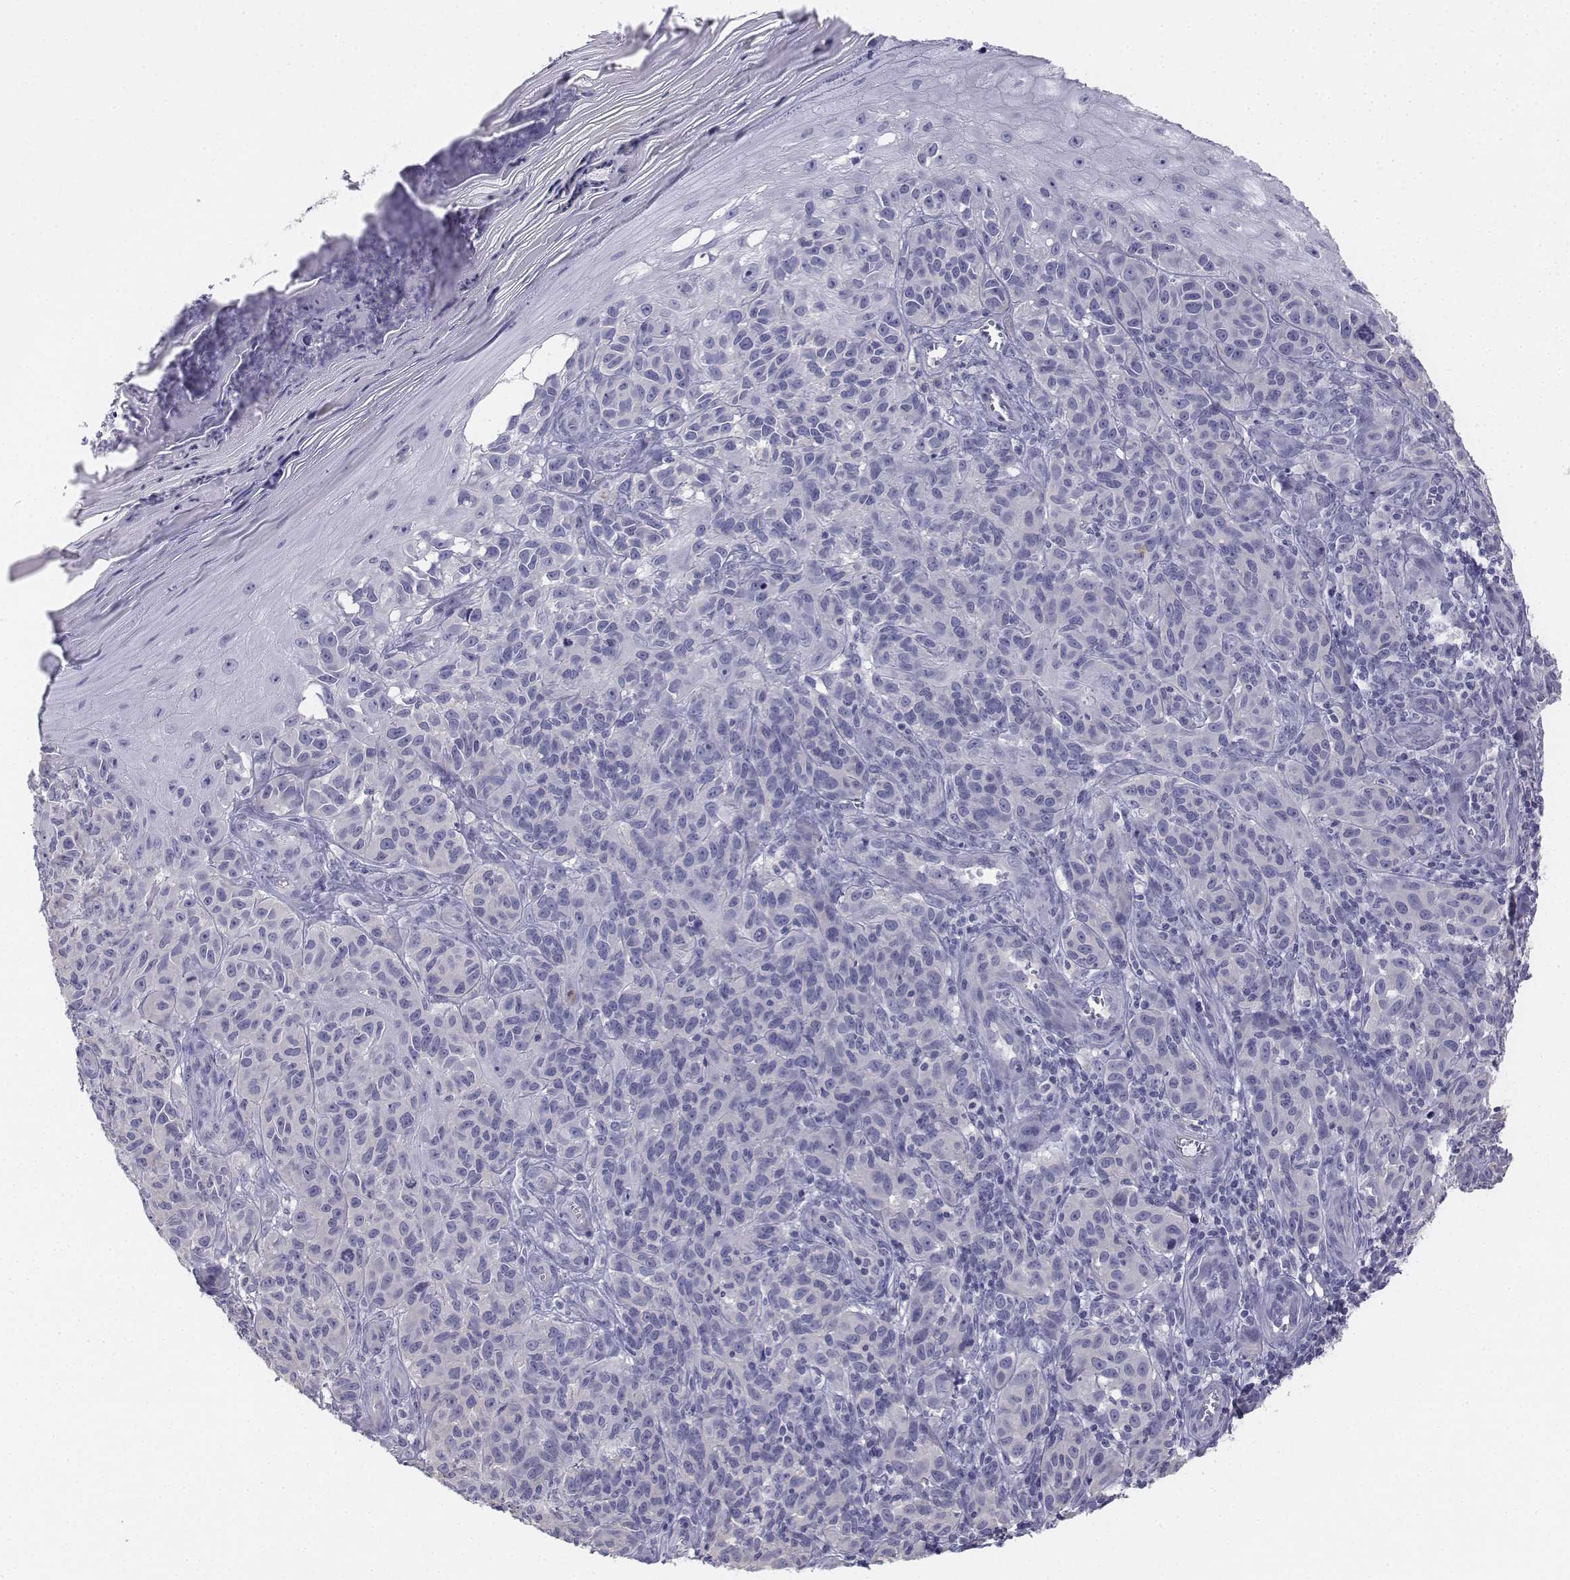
{"staining": {"intensity": "negative", "quantity": "none", "location": "none"}, "tissue": "melanoma", "cell_type": "Tumor cells", "image_type": "cancer", "snomed": [{"axis": "morphology", "description": "Malignant melanoma, NOS"}, {"axis": "topography", "description": "Skin"}], "caption": "Melanoma stained for a protein using IHC shows no staining tumor cells.", "gene": "LGSN", "patient": {"sex": "female", "age": 53}}